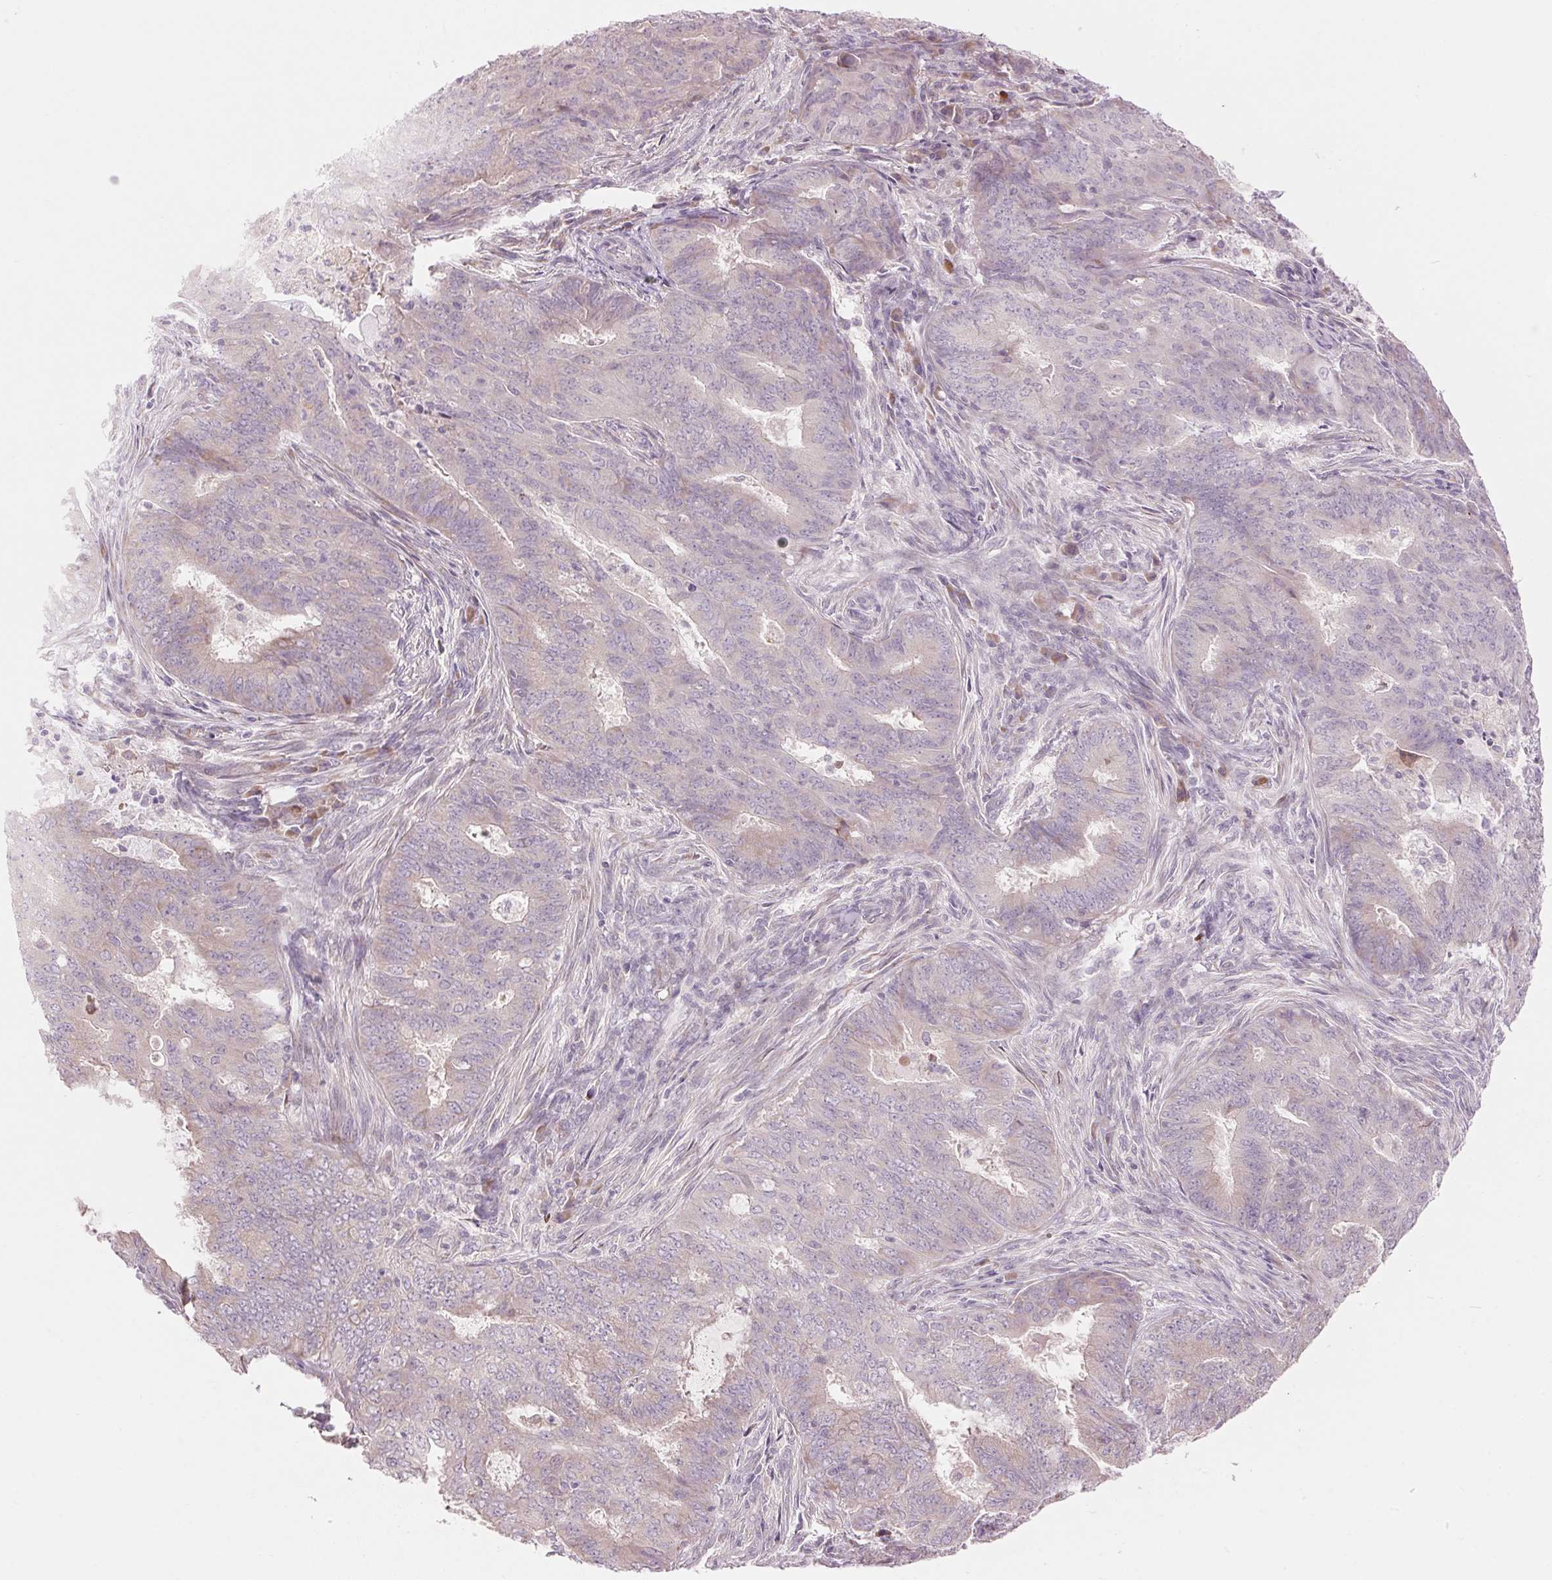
{"staining": {"intensity": "negative", "quantity": "none", "location": "none"}, "tissue": "endometrial cancer", "cell_type": "Tumor cells", "image_type": "cancer", "snomed": [{"axis": "morphology", "description": "Adenocarcinoma, NOS"}, {"axis": "topography", "description": "Endometrium"}], "caption": "An immunohistochemistry image of endometrial adenocarcinoma is shown. There is no staining in tumor cells of endometrial adenocarcinoma.", "gene": "GNMT", "patient": {"sex": "female", "age": 62}}